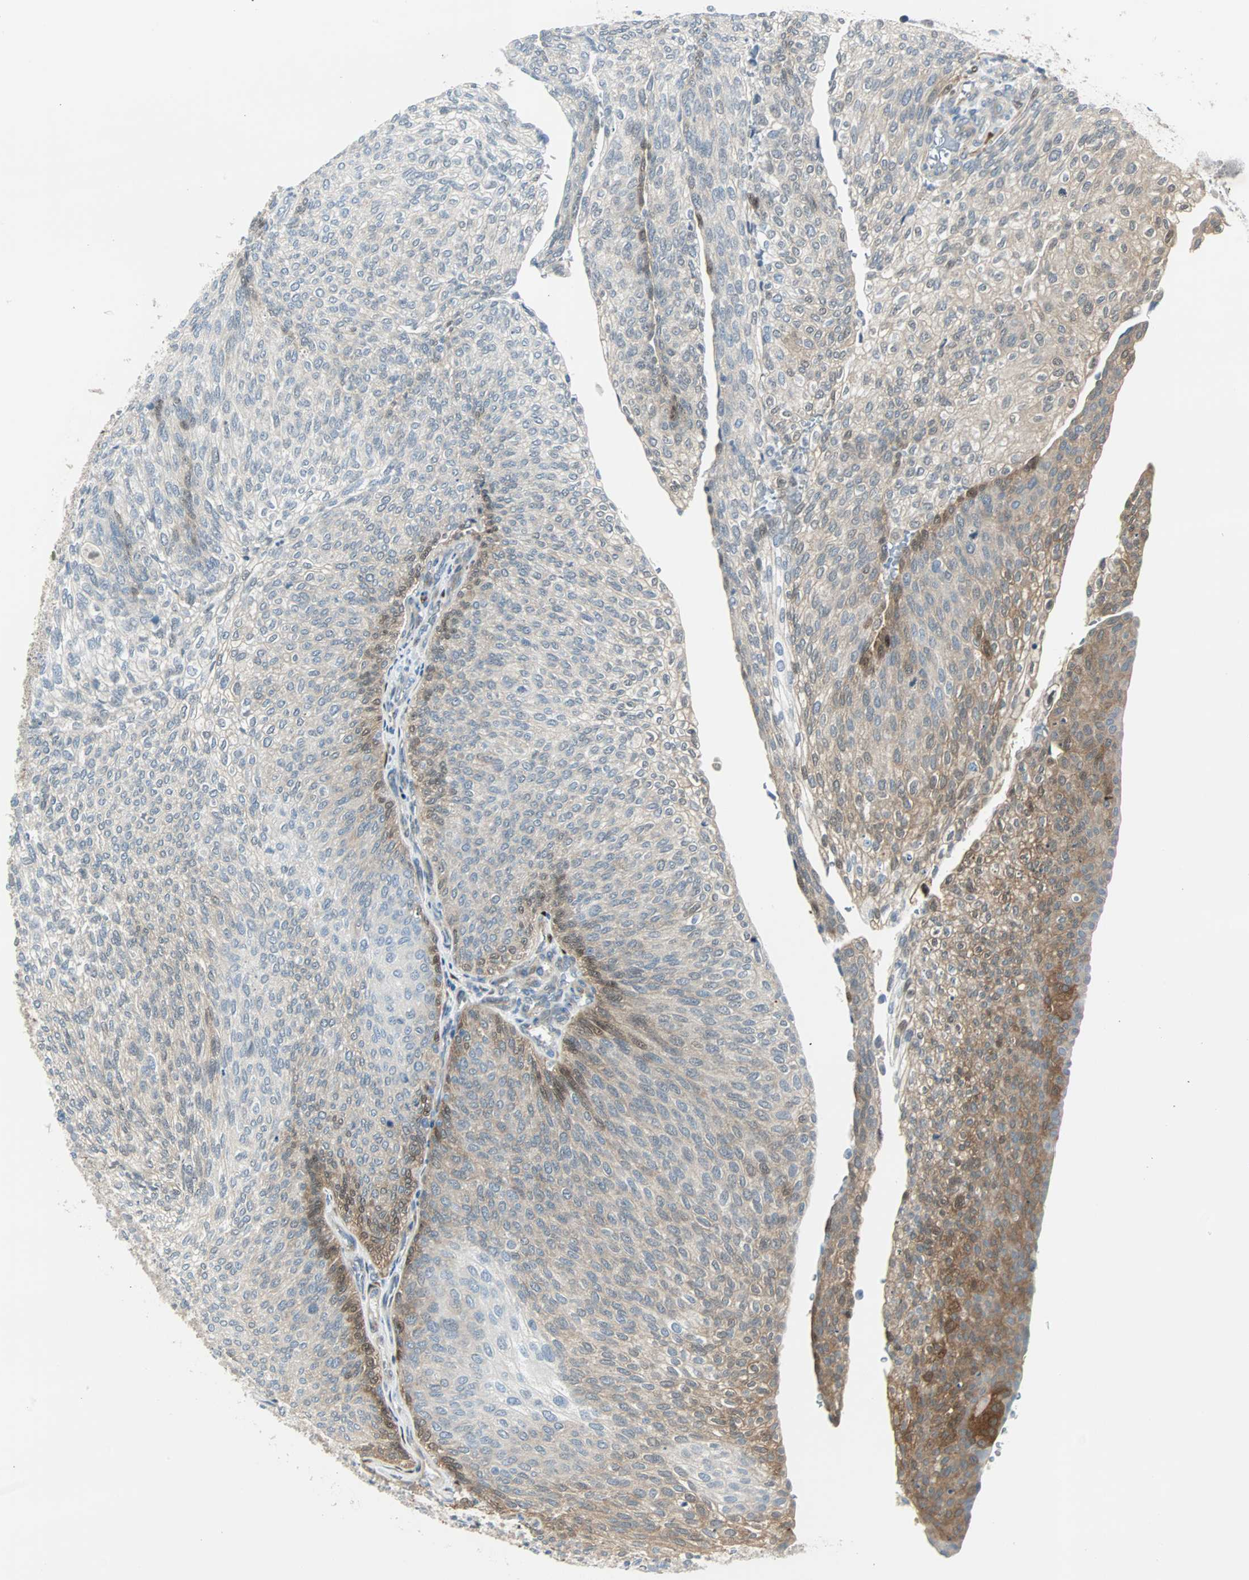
{"staining": {"intensity": "weak", "quantity": "<25%", "location": "cytoplasmic/membranous"}, "tissue": "urothelial cancer", "cell_type": "Tumor cells", "image_type": "cancer", "snomed": [{"axis": "morphology", "description": "Urothelial carcinoma, Low grade"}, {"axis": "topography", "description": "Urinary bladder"}], "caption": "Immunohistochemistry (IHC) of urothelial cancer demonstrates no staining in tumor cells.", "gene": "FHL2", "patient": {"sex": "female", "age": 79}}